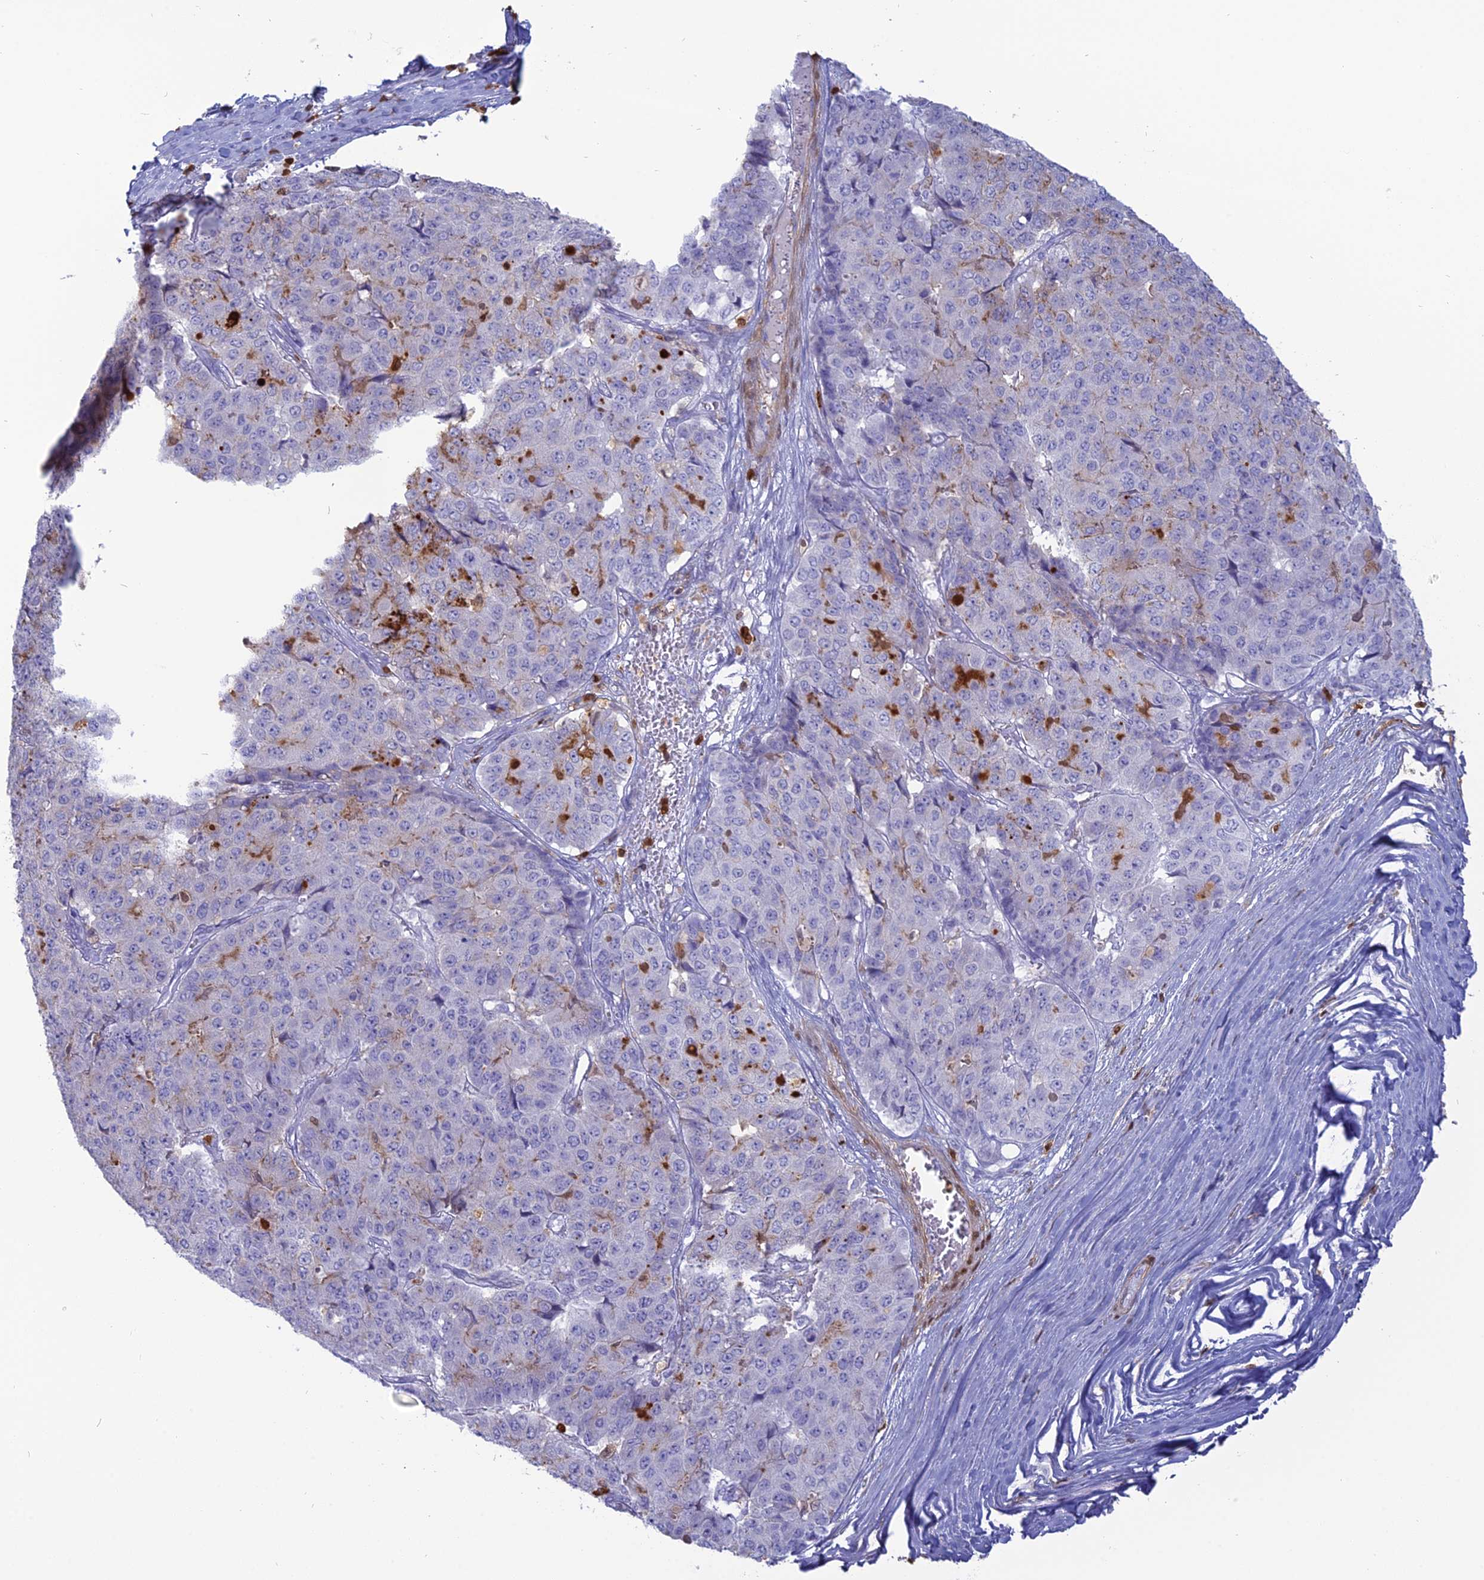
{"staining": {"intensity": "negative", "quantity": "none", "location": "none"}, "tissue": "pancreatic cancer", "cell_type": "Tumor cells", "image_type": "cancer", "snomed": [{"axis": "morphology", "description": "Adenocarcinoma, NOS"}, {"axis": "topography", "description": "Pancreas"}], "caption": "Tumor cells show no significant staining in pancreatic adenocarcinoma.", "gene": "PGBD4", "patient": {"sex": "male", "age": 50}}